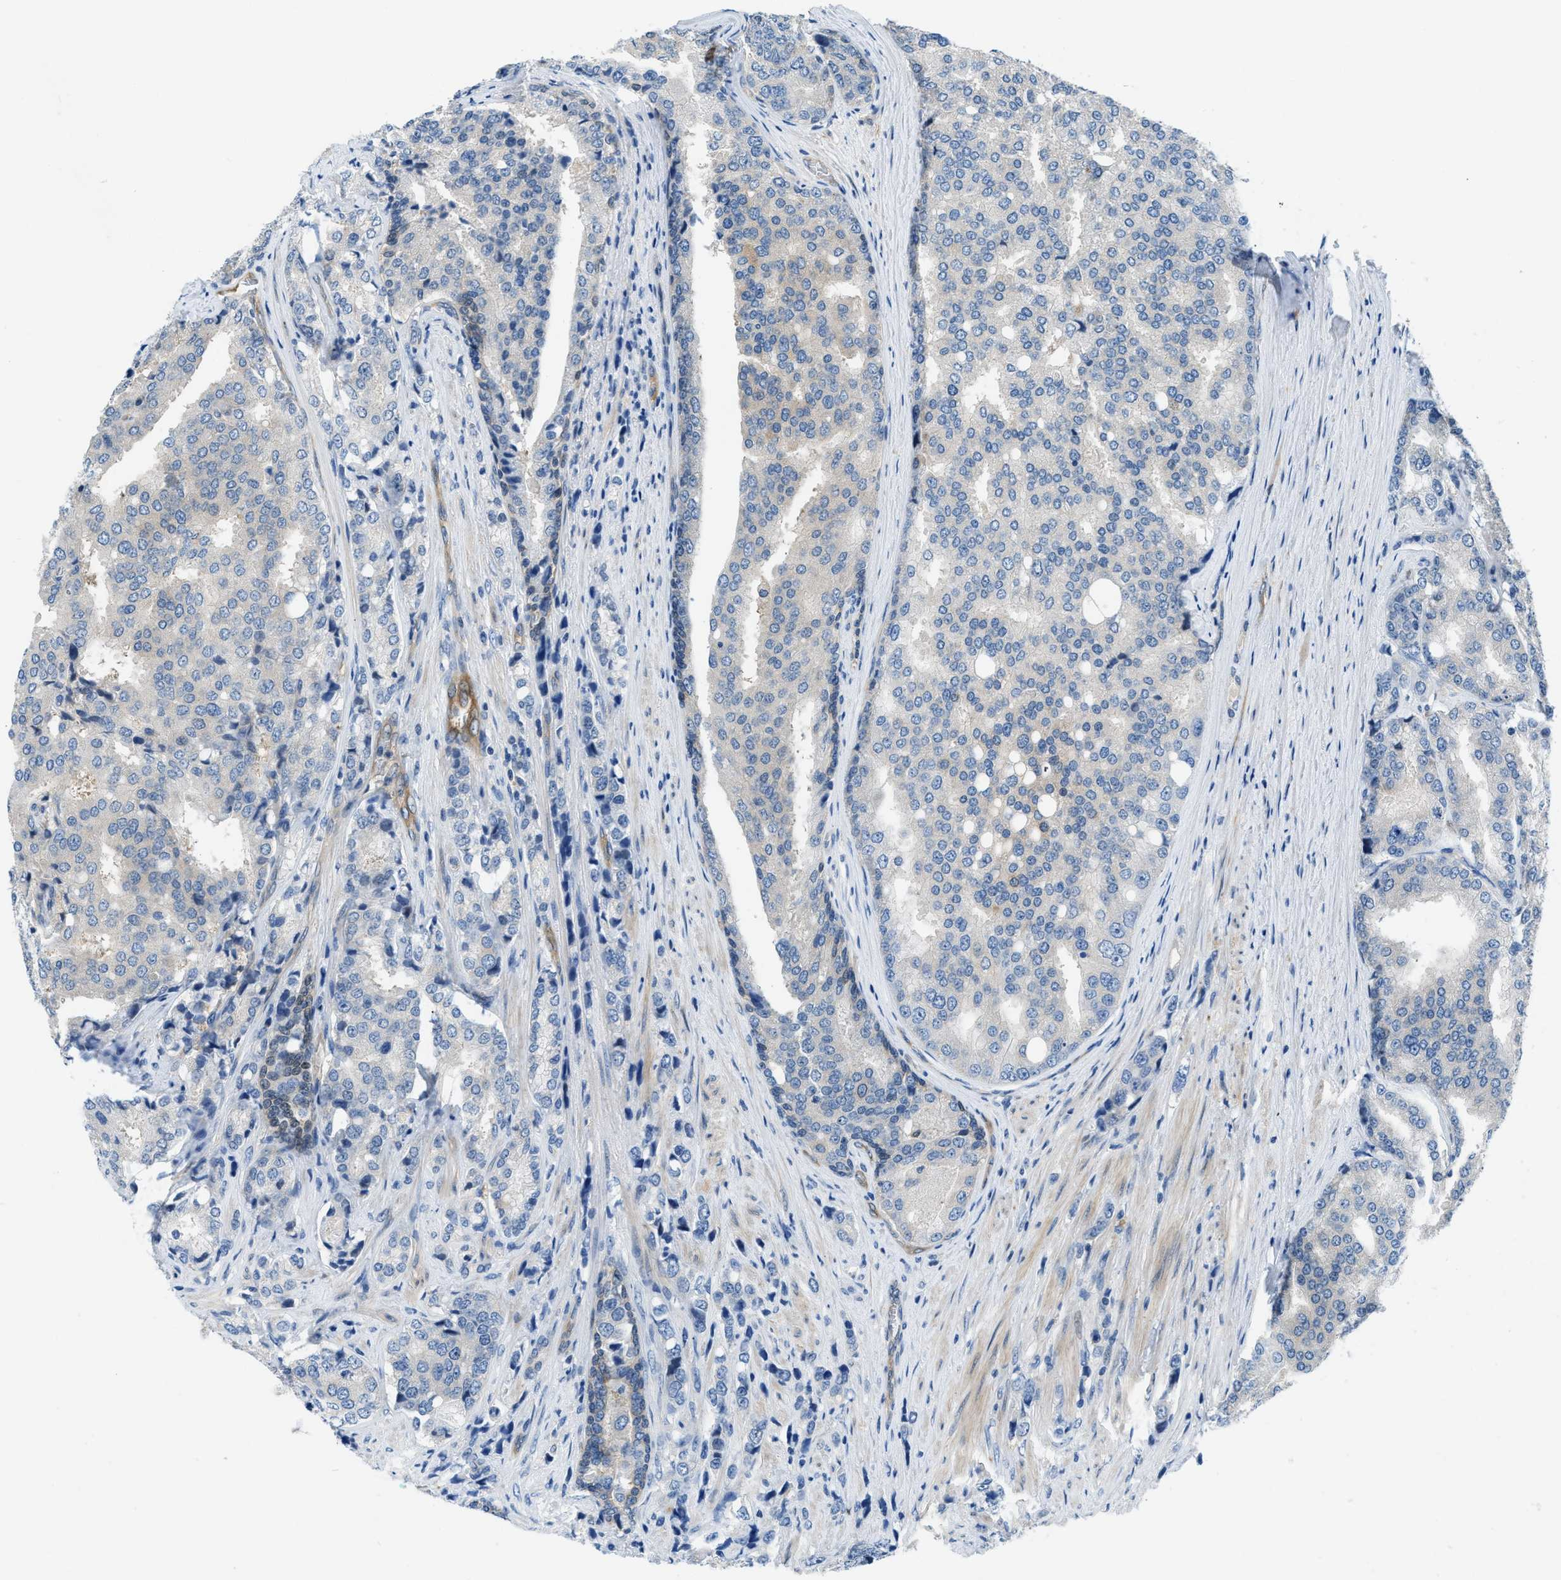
{"staining": {"intensity": "negative", "quantity": "none", "location": "none"}, "tissue": "prostate cancer", "cell_type": "Tumor cells", "image_type": "cancer", "snomed": [{"axis": "morphology", "description": "Adenocarcinoma, High grade"}, {"axis": "topography", "description": "Prostate"}], "caption": "High magnification brightfield microscopy of prostate cancer (high-grade adenocarcinoma) stained with DAB (brown) and counterstained with hematoxylin (blue): tumor cells show no significant positivity.", "gene": "PFKP", "patient": {"sex": "male", "age": 50}}